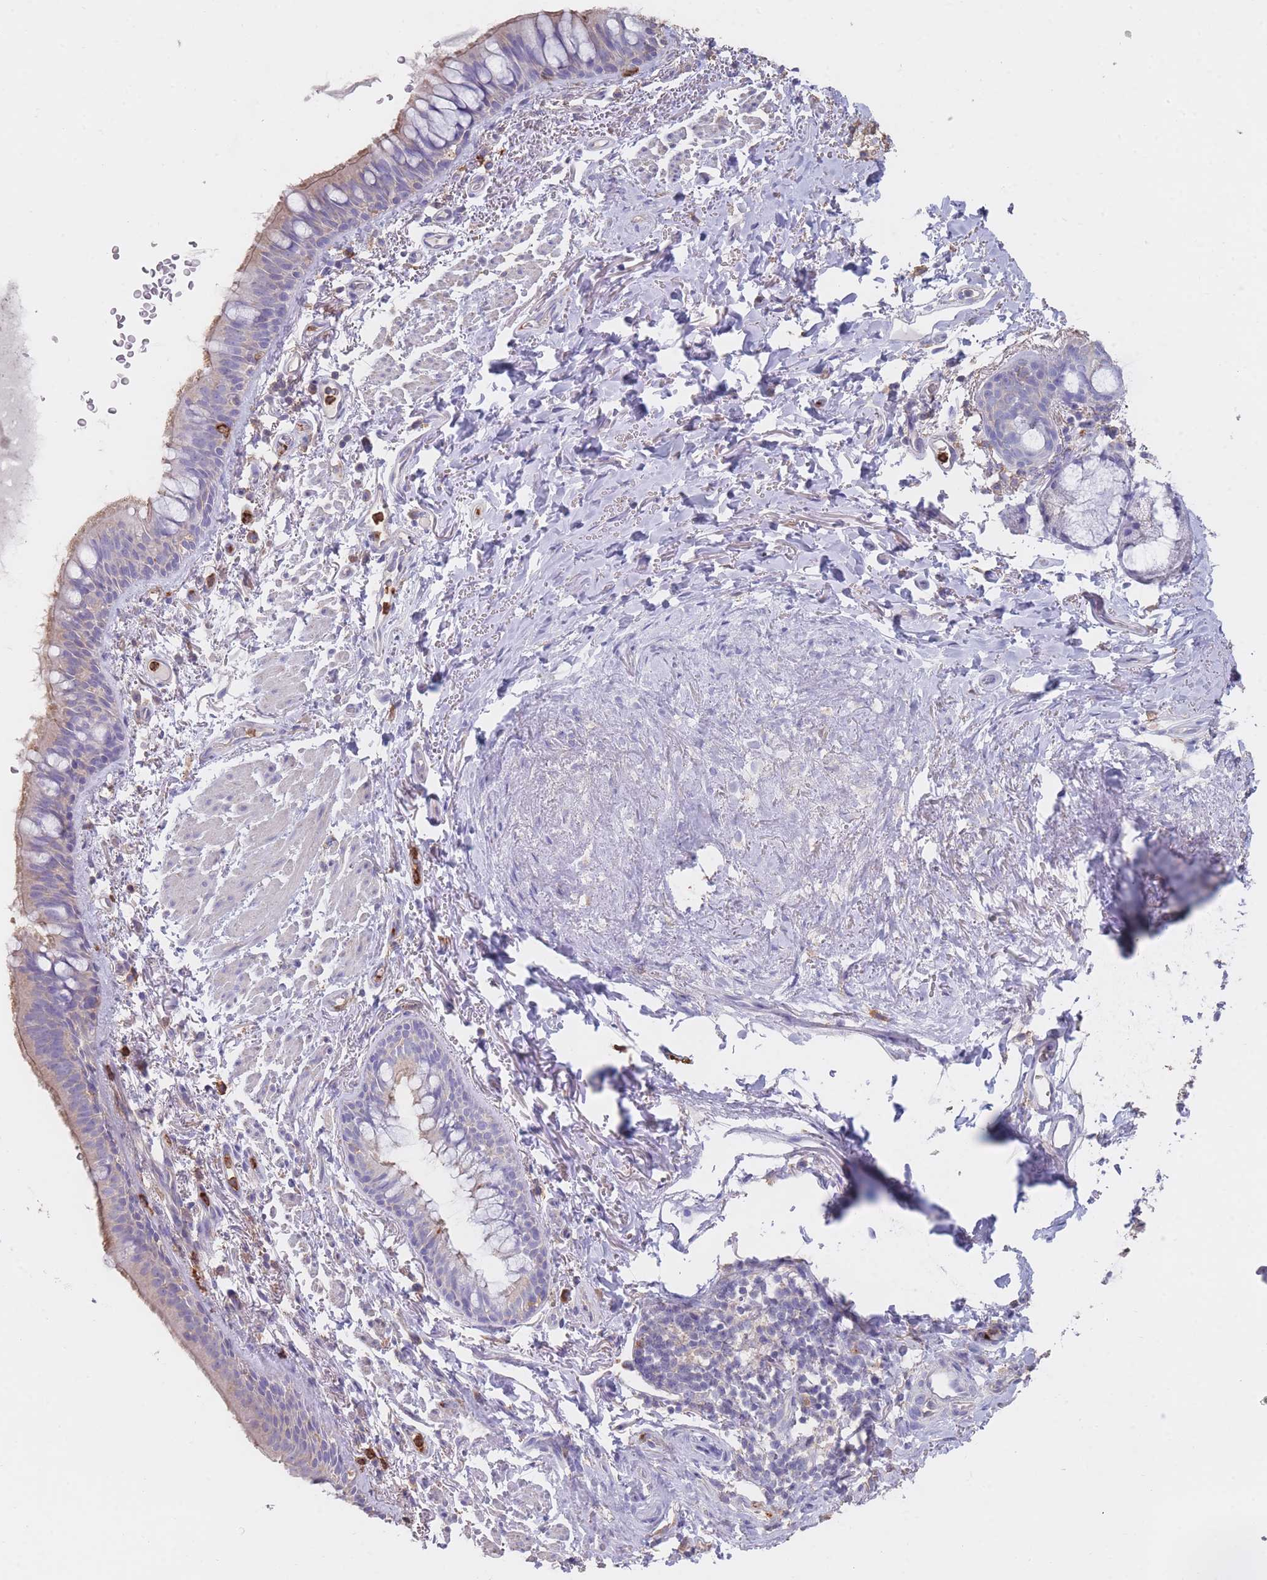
{"staining": {"intensity": "weak", "quantity": "25%-75%", "location": "cytoplasmic/membranous"}, "tissue": "bronchus", "cell_type": "Respiratory epithelial cells", "image_type": "normal", "snomed": [{"axis": "morphology", "description": "Normal tissue, NOS"}, {"axis": "topography", "description": "Bronchus"}], "caption": "The image demonstrates immunohistochemical staining of benign bronchus. There is weak cytoplasmic/membranous staining is seen in approximately 25%-75% of respiratory epithelial cells.", "gene": "CLEC12A", "patient": {"sex": "male", "age": 70}}